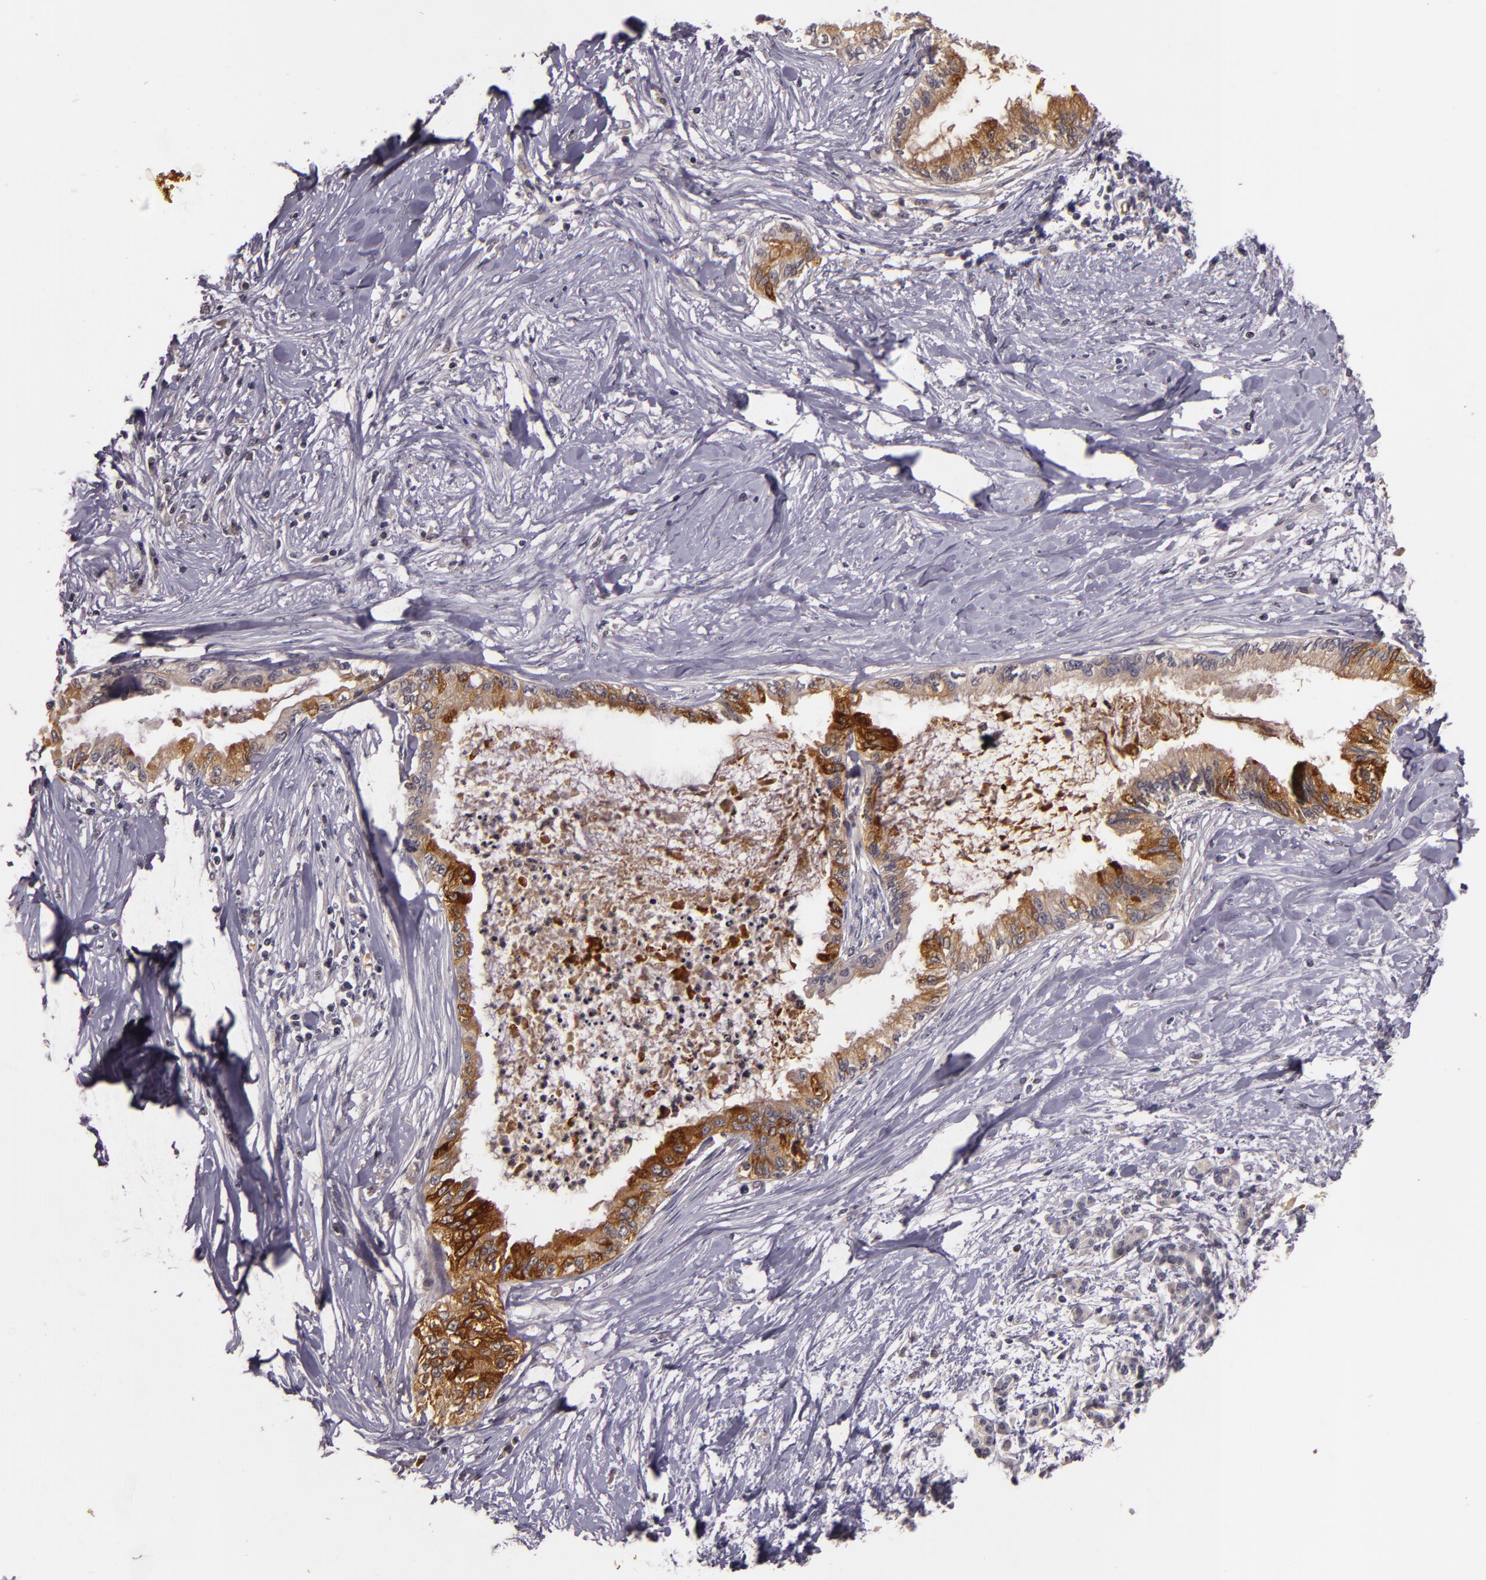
{"staining": {"intensity": "moderate", "quantity": "25%-75%", "location": "cytoplasmic/membranous"}, "tissue": "pancreatic cancer", "cell_type": "Tumor cells", "image_type": "cancer", "snomed": [{"axis": "morphology", "description": "Adenocarcinoma, NOS"}, {"axis": "topography", "description": "Pancreas"}], "caption": "Brown immunohistochemical staining in human pancreatic cancer demonstrates moderate cytoplasmic/membranous expression in about 25%-75% of tumor cells.", "gene": "TFF1", "patient": {"sex": "female", "age": 64}}